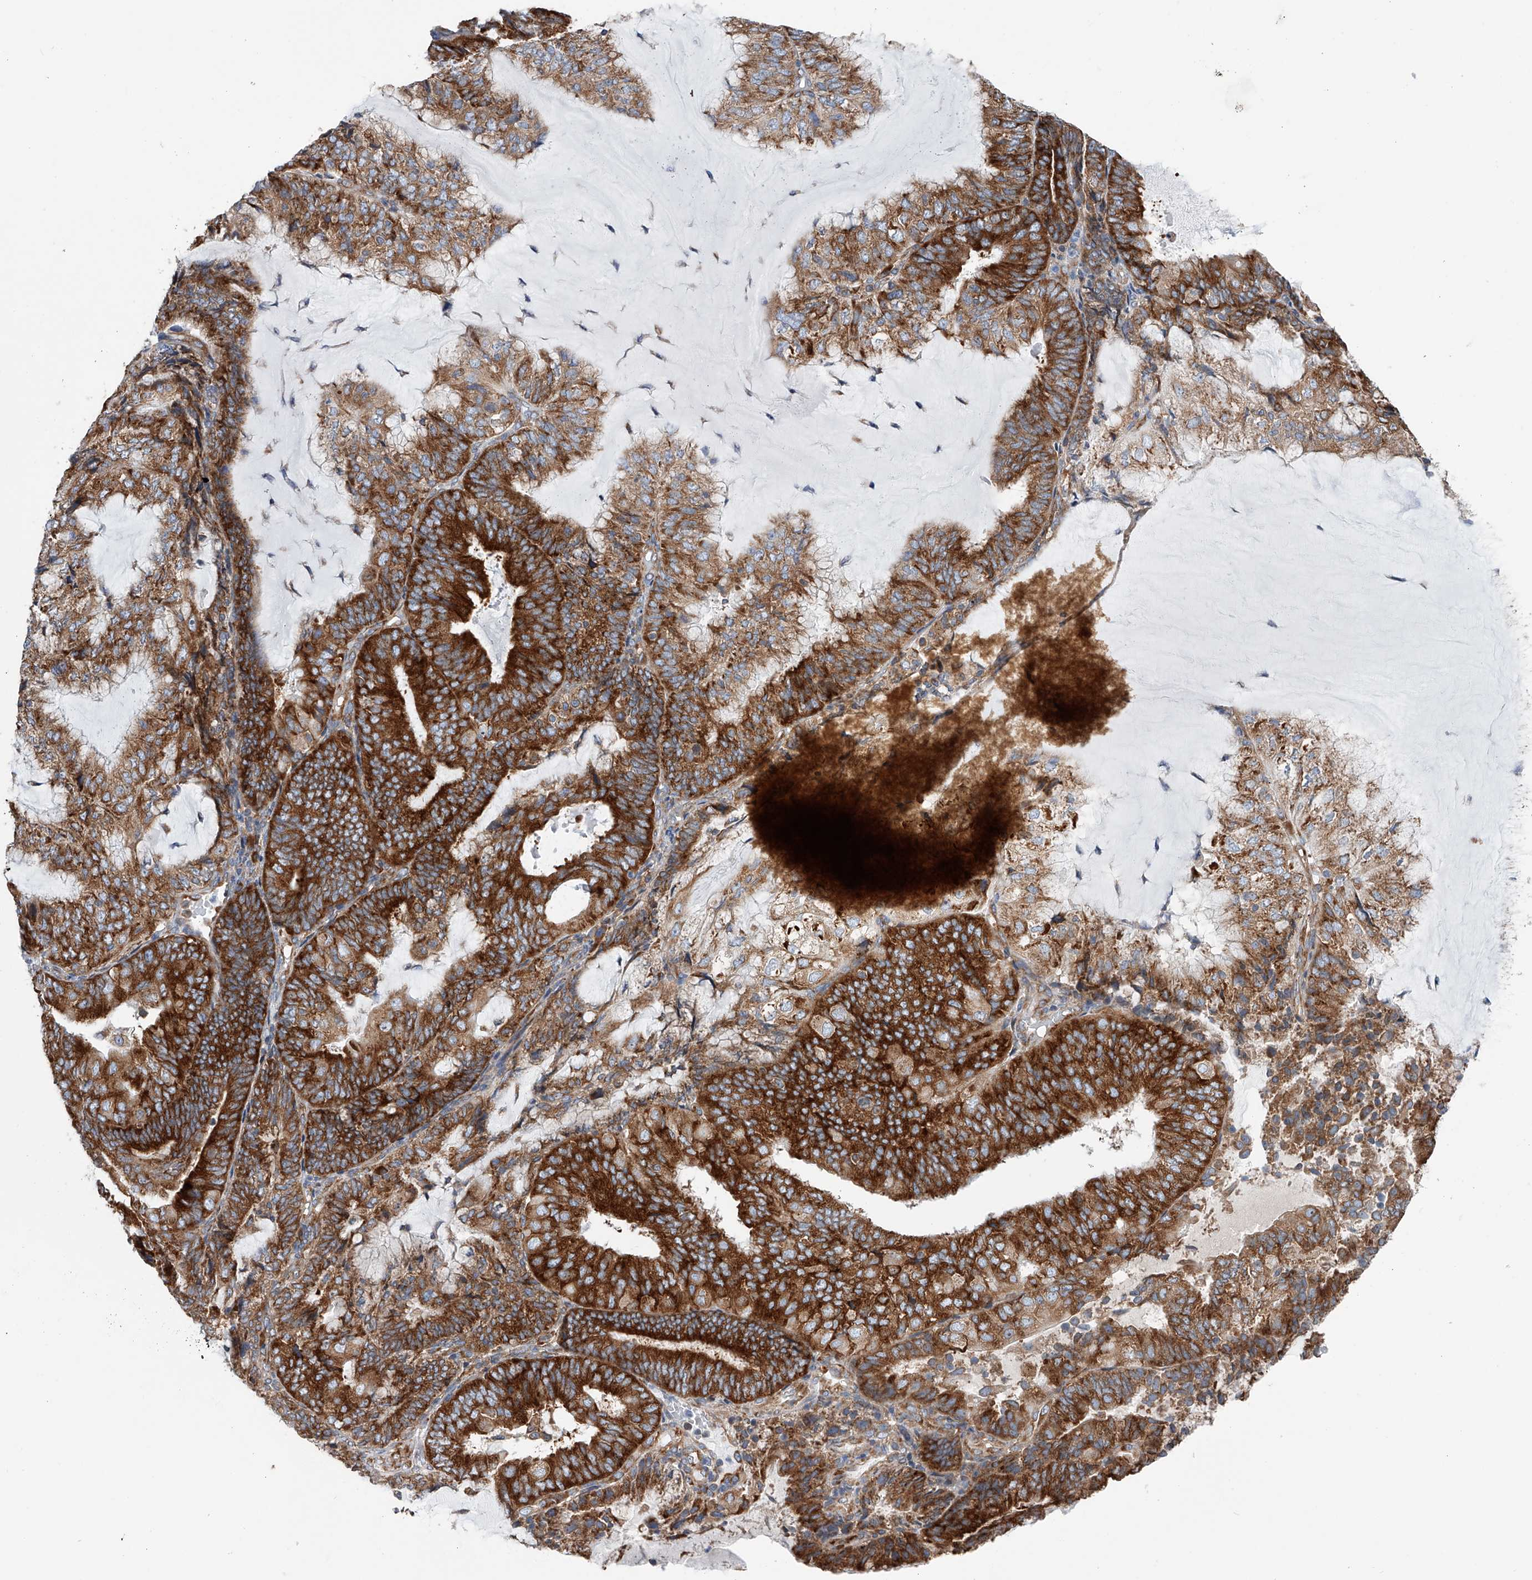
{"staining": {"intensity": "strong", "quantity": ">75%", "location": "cytoplasmic/membranous"}, "tissue": "endometrial cancer", "cell_type": "Tumor cells", "image_type": "cancer", "snomed": [{"axis": "morphology", "description": "Adenocarcinoma, NOS"}, {"axis": "topography", "description": "Endometrium"}], "caption": "DAB immunohistochemical staining of endometrial adenocarcinoma demonstrates strong cytoplasmic/membranous protein expression in approximately >75% of tumor cells.", "gene": "RPL26L1", "patient": {"sex": "female", "age": 81}}